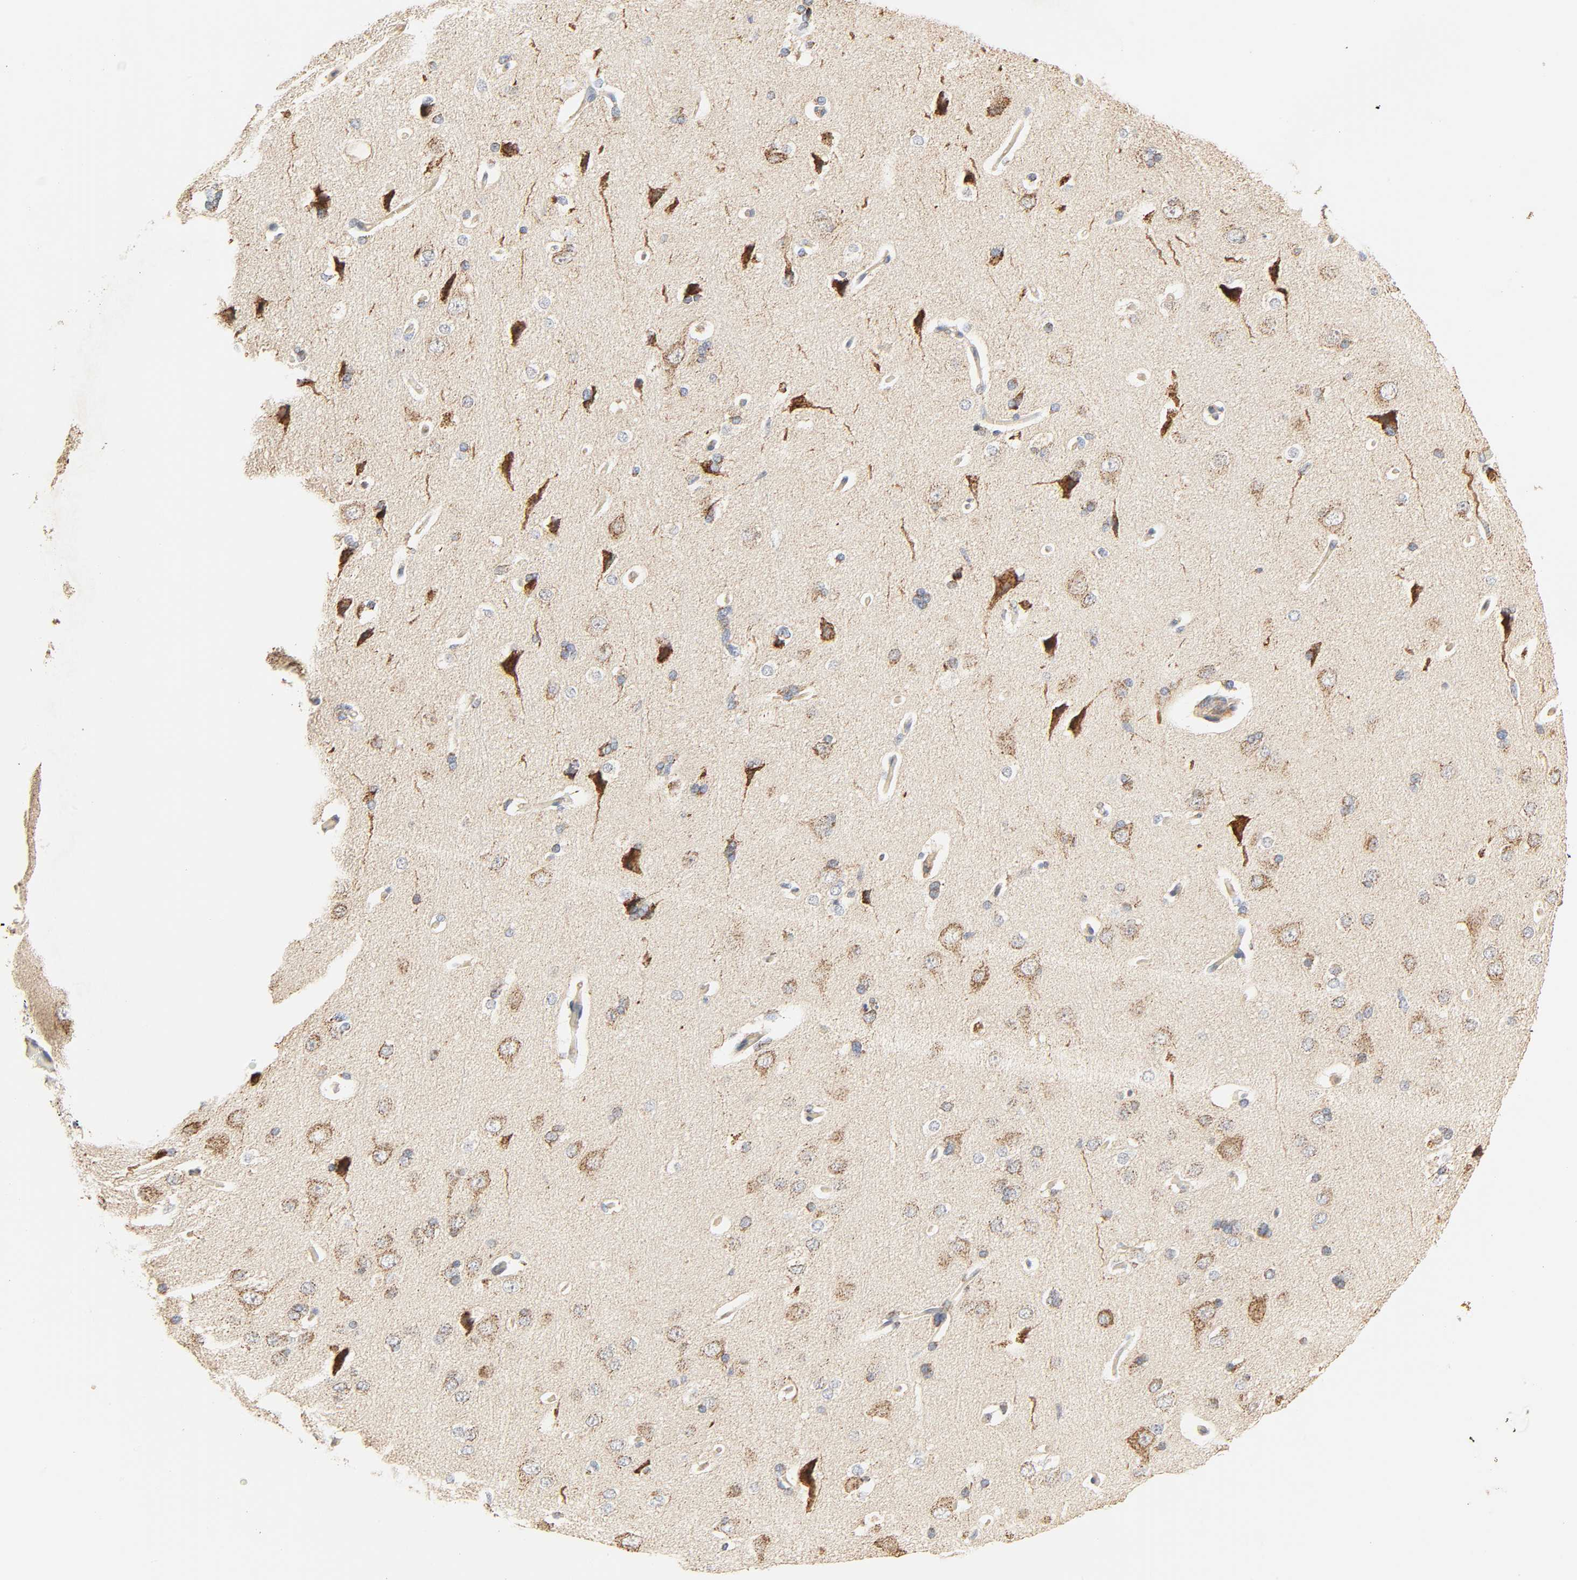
{"staining": {"intensity": "strong", "quantity": "25%-75%", "location": "cytoplasmic/membranous"}, "tissue": "cerebral cortex", "cell_type": "Endothelial cells", "image_type": "normal", "snomed": [{"axis": "morphology", "description": "Normal tissue, NOS"}, {"axis": "topography", "description": "Cerebral cortex"}], "caption": "The immunohistochemical stain shows strong cytoplasmic/membranous expression in endothelial cells of normal cerebral cortex.", "gene": "ZMAT5", "patient": {"sex": "male", "age": 62}}